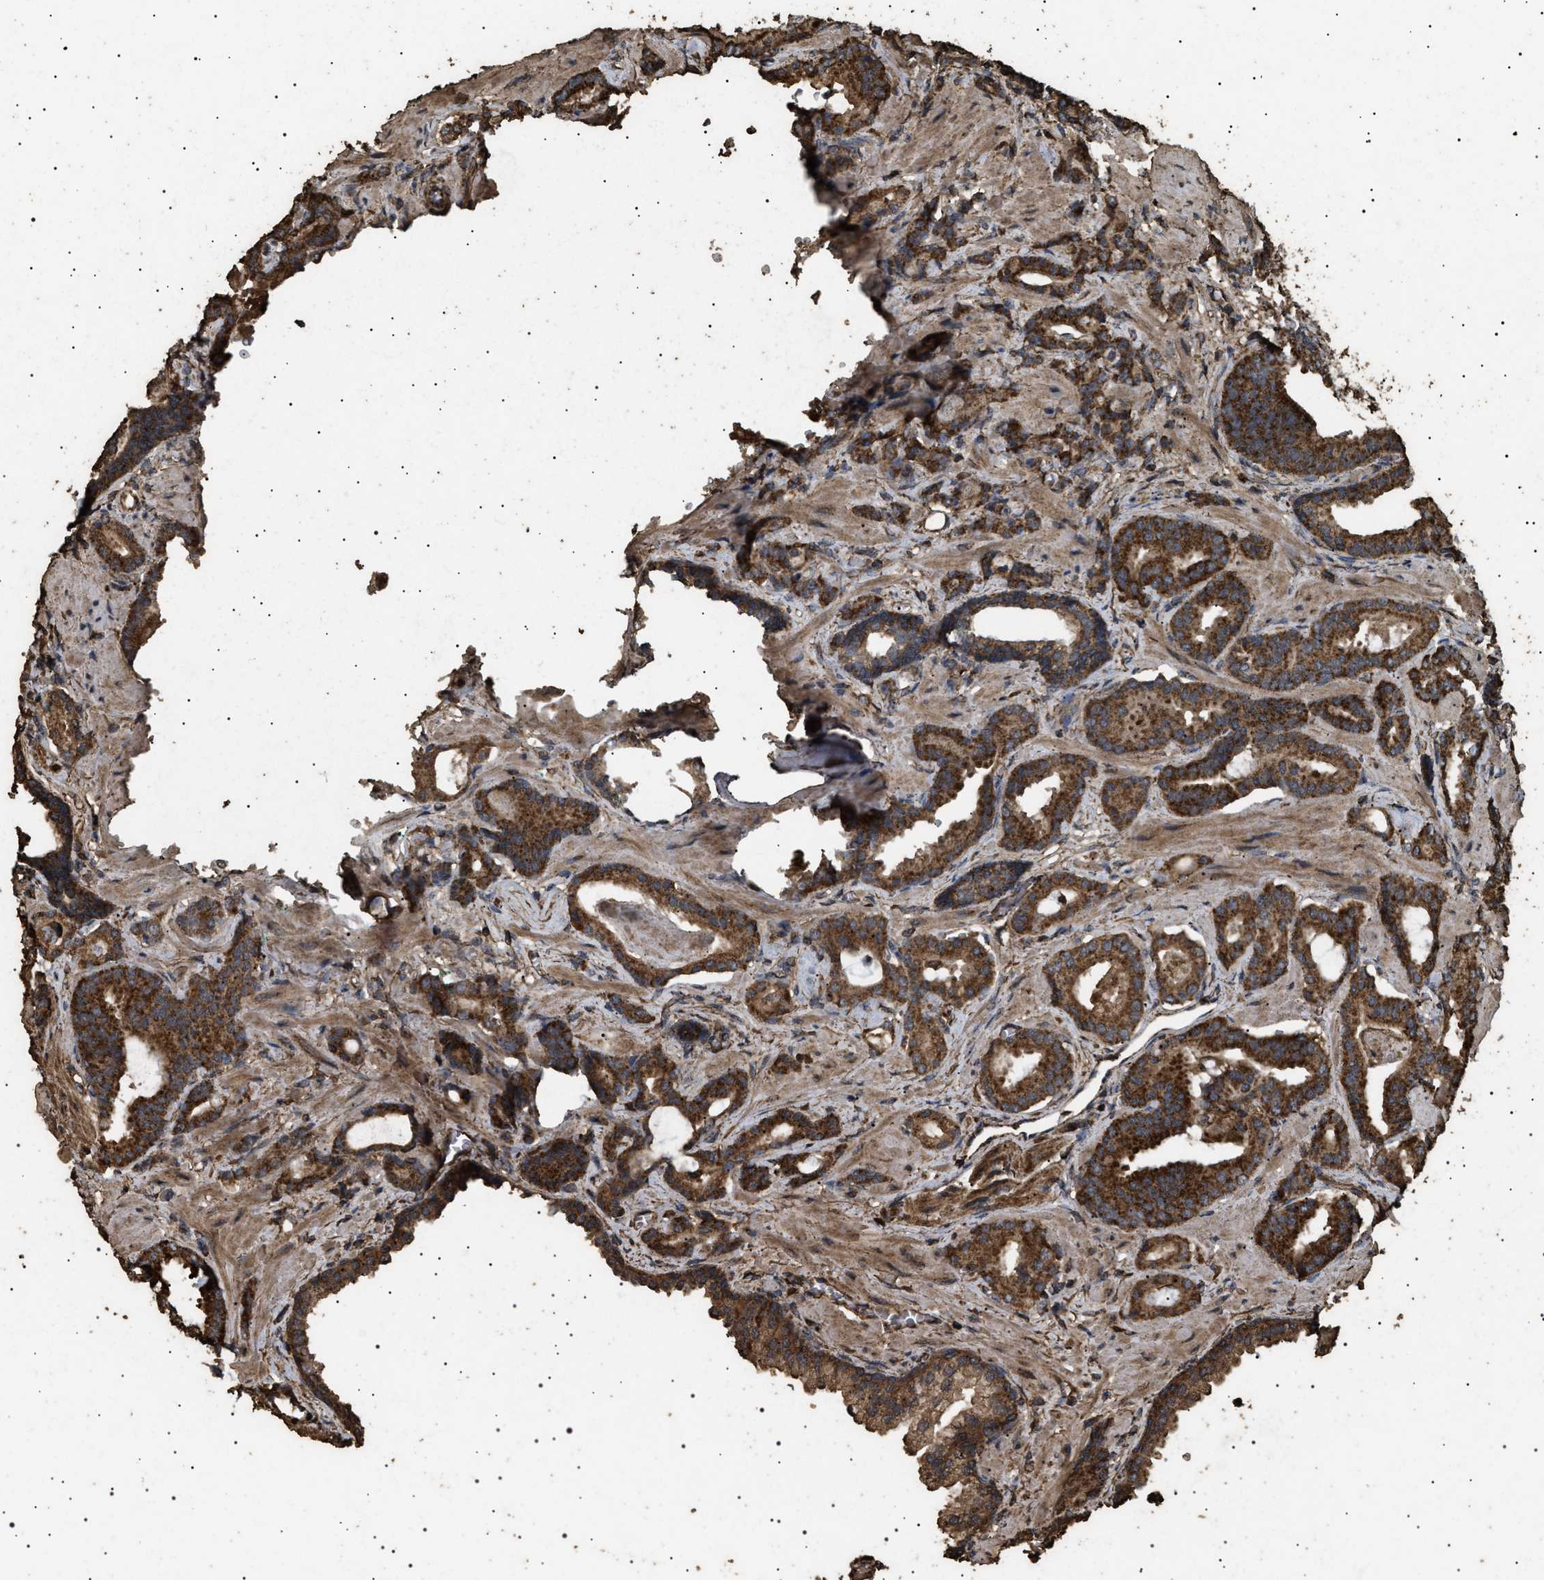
{"staining": {"intensity": "strong", "quantity": ">75%", "location": "cytoplasmic/membranous"}, "tissue": "prostate cancer", "cell_type": "Tumor cells", "image_type": "cancer", "snomed": [{"axis": "morphology", "description": "Adenocarcinoma, Low grade"}, {"axis": "topography", "description": "Prostate"}], "caption": "Tumor cells show high levels of strong cytoplasmic/membranous staining in about >75% of cells in human adenocarcinoma (low-grade) (prostate).", "gene": "CYRIA", "patient": {"sex": "male", "age": 53}}